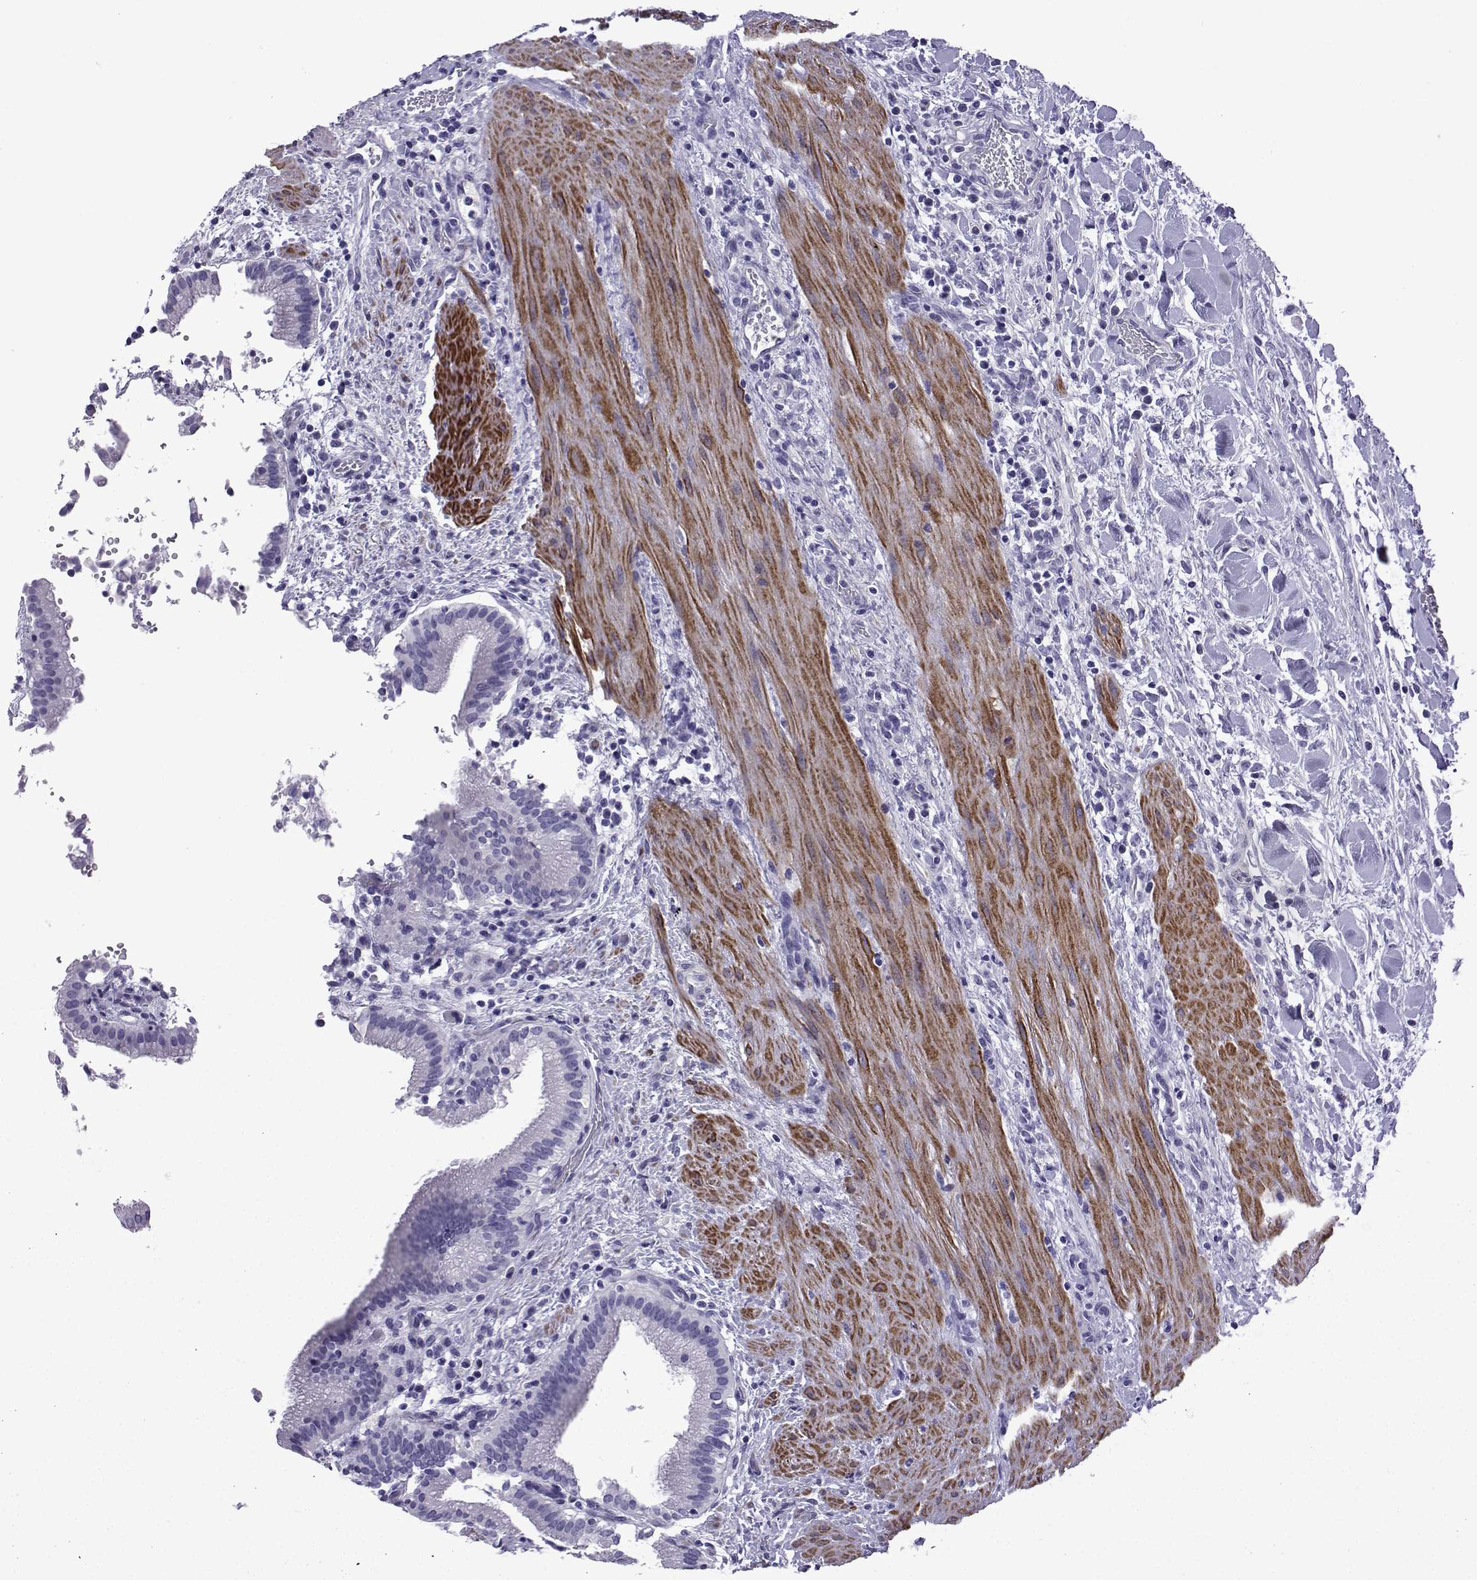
{"staining": {"intensity": "negative", "quantity": "none", "location": "none"}, "tissue": "gallbladder", "cell_type": "Glandular cells", "image_type": "normal", "snomed": [{"axis": "morphology", "description": "Normal tissue, NOS"}, {"axis": "topography", "description": "Gallbladder"}], "caption": "Immunohistochemistry of benign gallbladder demonstrates no expression in glandular cells.", "gene": "KCNF1", "patient": {"sex": "male", "age": 42}}